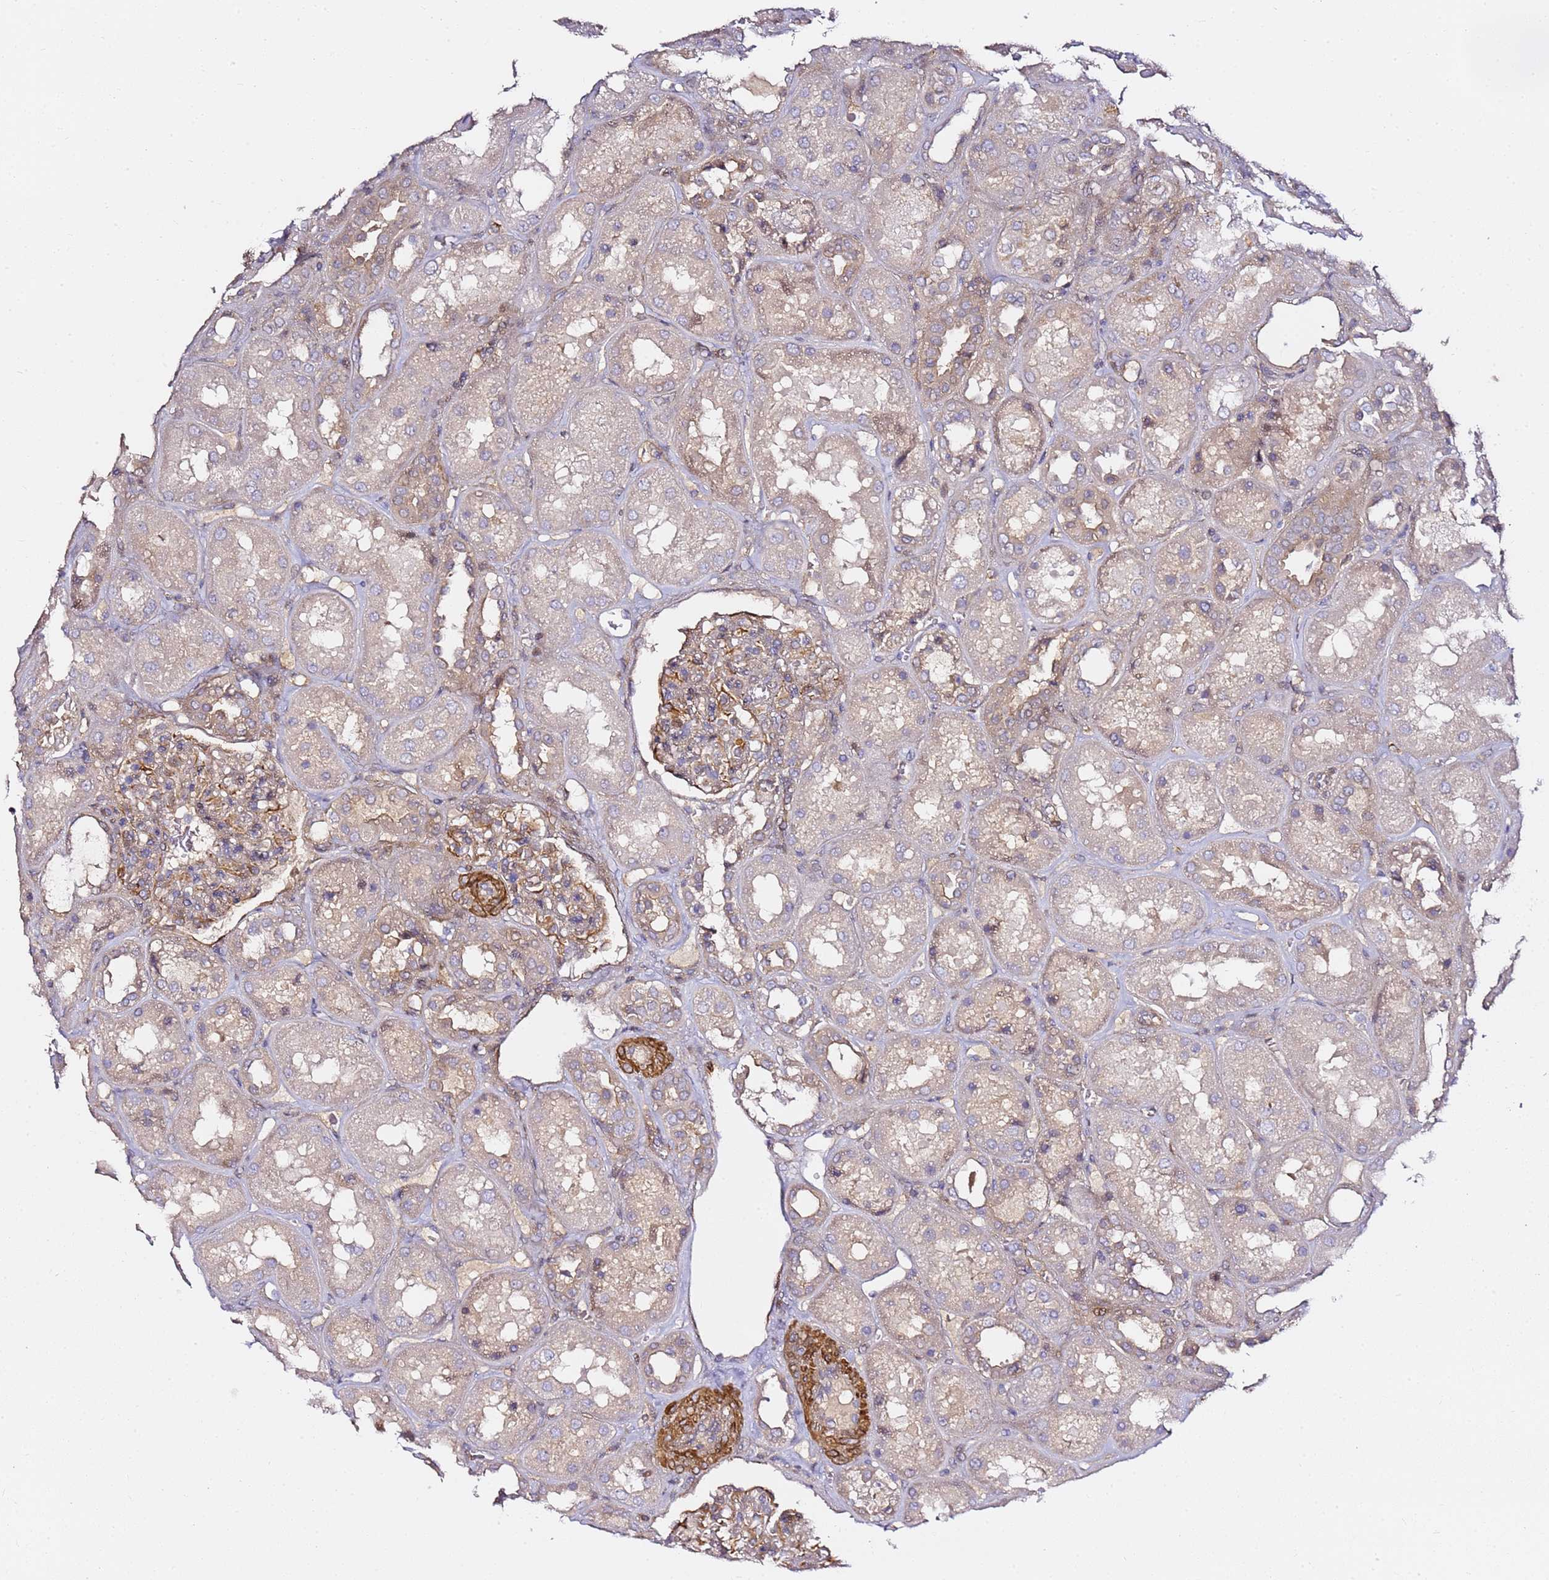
{"staining": {"intensity": "moderate", "quantity": "<25%", "location": "cytoplasmic/membranous"}, "tissue": "kidney", "cell_type": "Cells in glomeruli", "image_type": "normal", "snomed": [{"axis": "morphology", "description": "Normal tissue, NOS"}, {"axis": "topography", "description": "Kidney"}], "caption": "Kidney was stained to show a protein in brown. There is low levels of moderate cytoplasmic/membranous positivity in about <25% of cells in glomeruli.", "gene": "EPS8L1", "patient": {"sex": "male", "age": 70}}